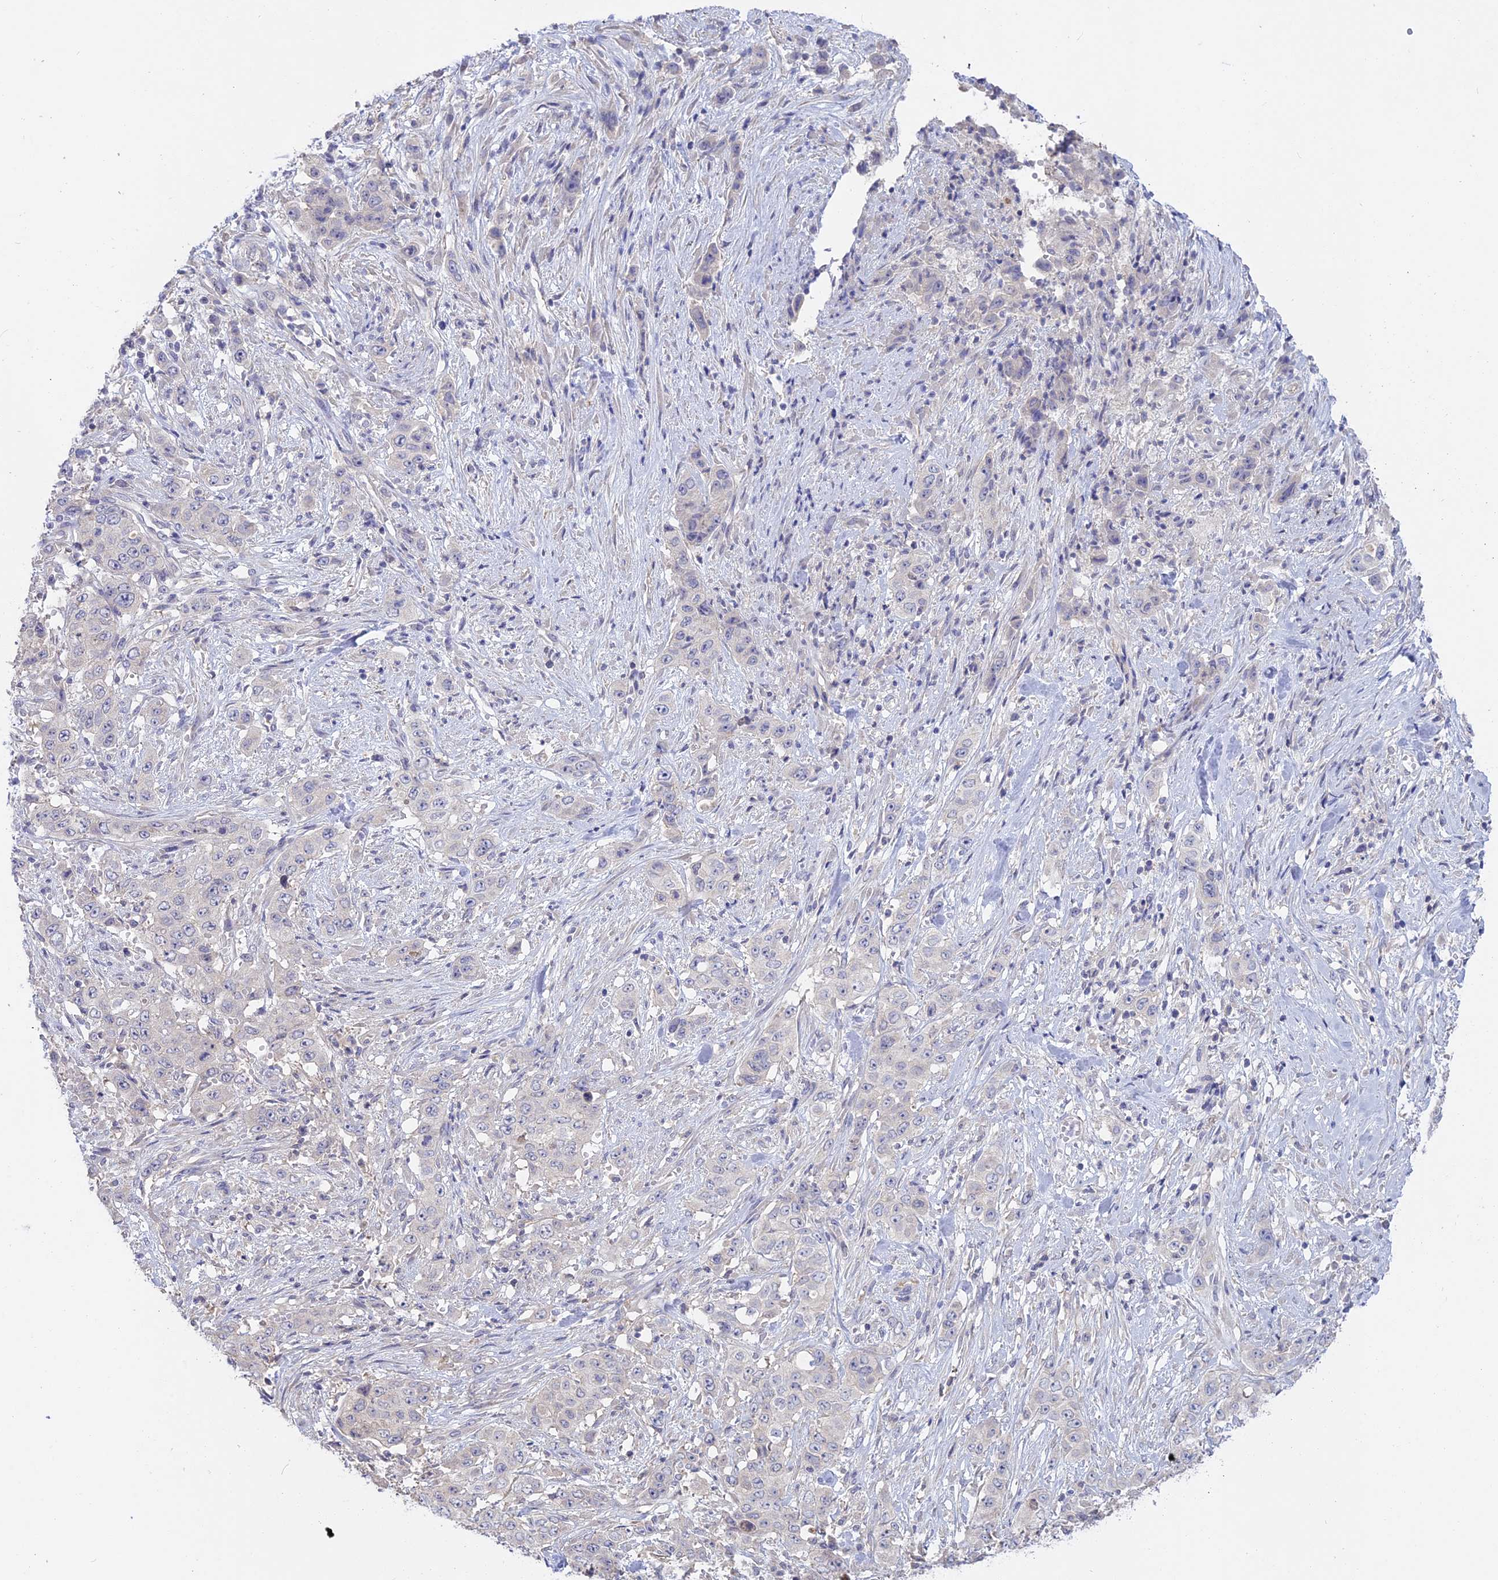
{"staining": {"intensity": "negative", "quantity": "none", "location": "none"}, "tissue": "stomach cancer", "cell_type": "Tumor cells", "image_type": "cancer", "snomed": [{"axis": "morphology", "description": "Adenocarcinoma, NOS"}, {"axis": "topography", "description": "Stomach, upper"}], "caption": "Tumor cells are negative for protein expression in human stomach adenocarcinoma.", "gene": "ADGRA1", "patient": {"sex": "male", "age": 62}}